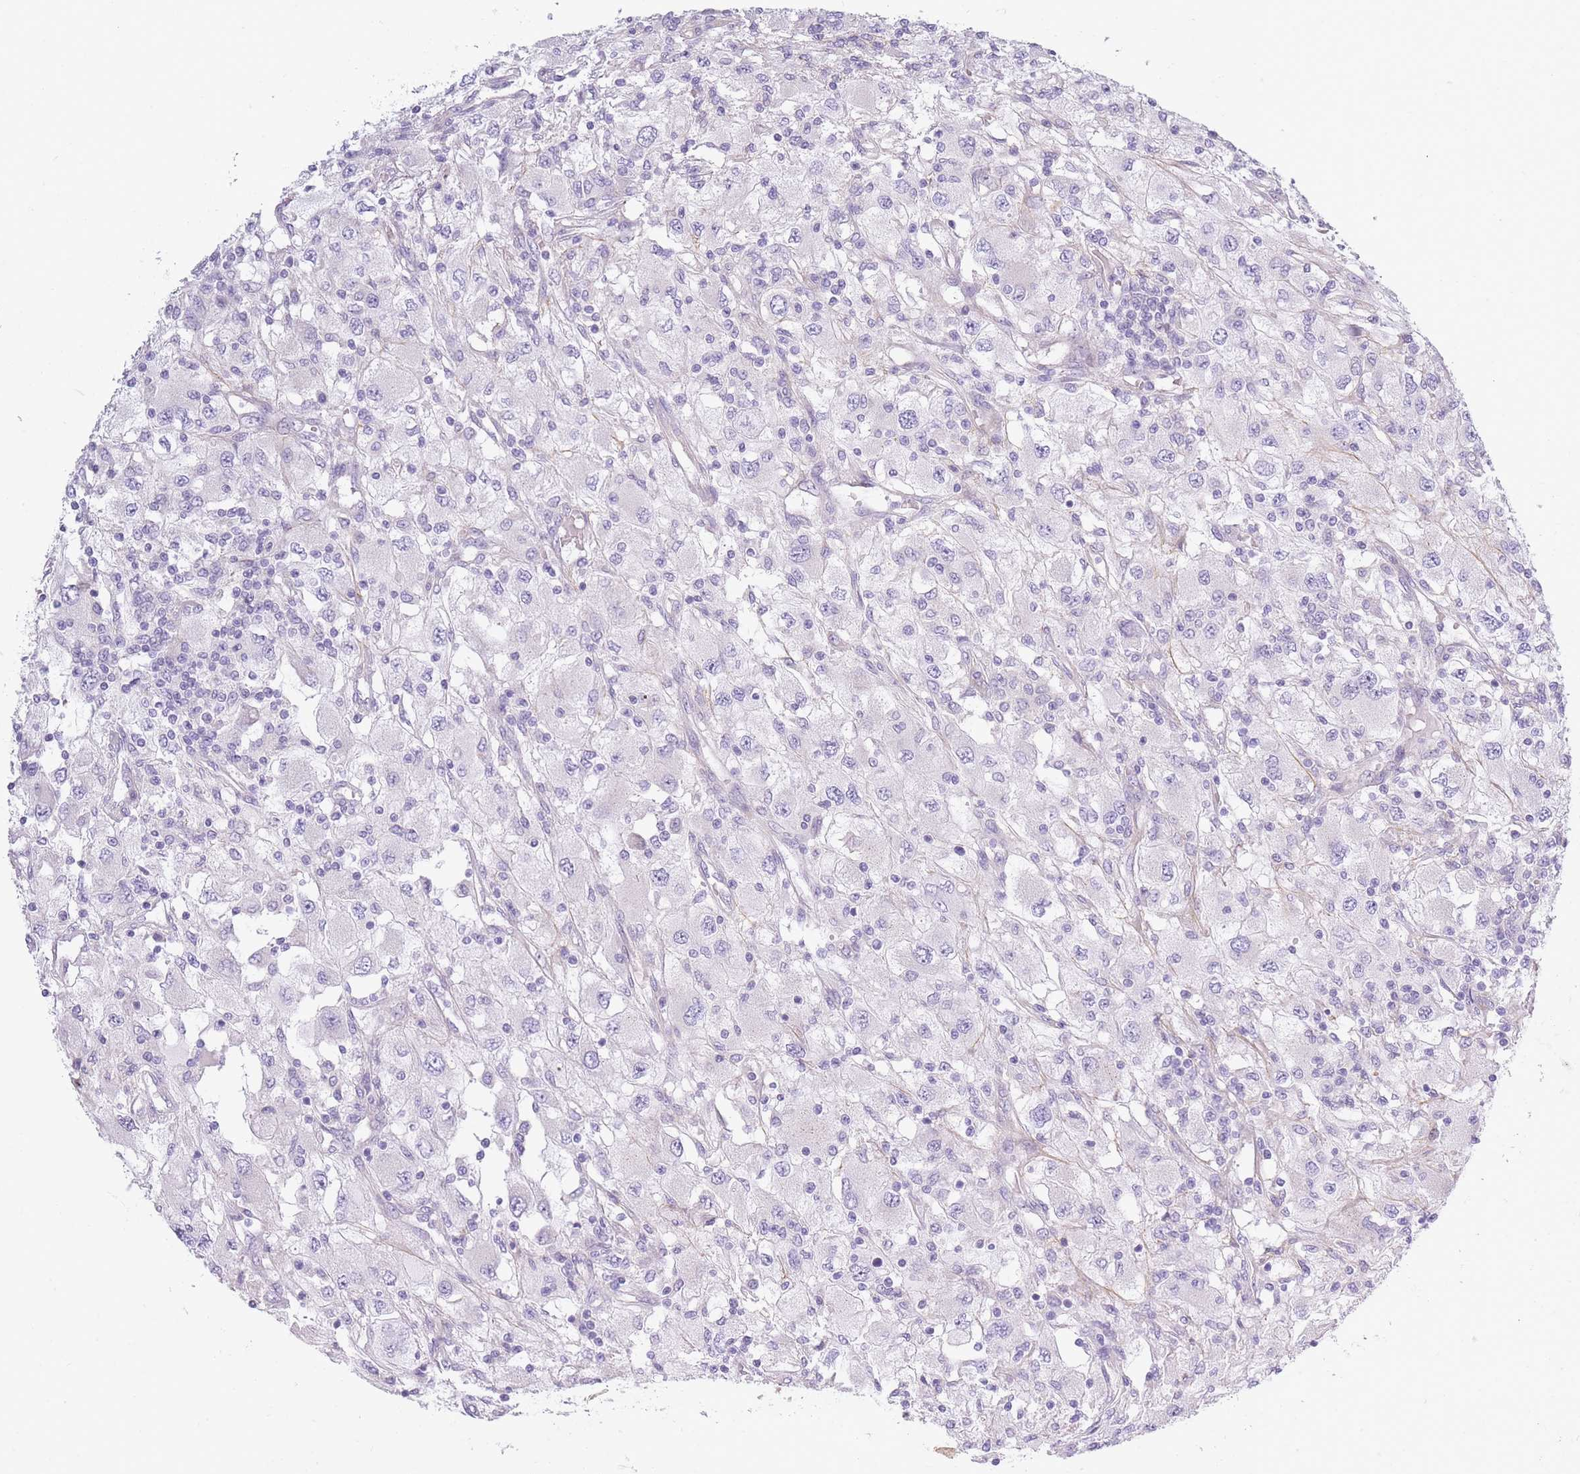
{"staining": {"intensity": "negative", "quantity": "none", "location": "none"}, "tissue": "renal cancer", "cell_type": "Tumor cells", "image_type": "cancer", "snomed": [{"axis": "morphology", "description": "Adenocarcinoma, NOS"}, {"axis": "topography", "description": "Kidney"}], "caption": "Protein analysis of adenocarcinoma (renal) shows no significant expression in tumor cells.", "gene": "AP3M2", "patient": {"sex": "female", "age": 67}}